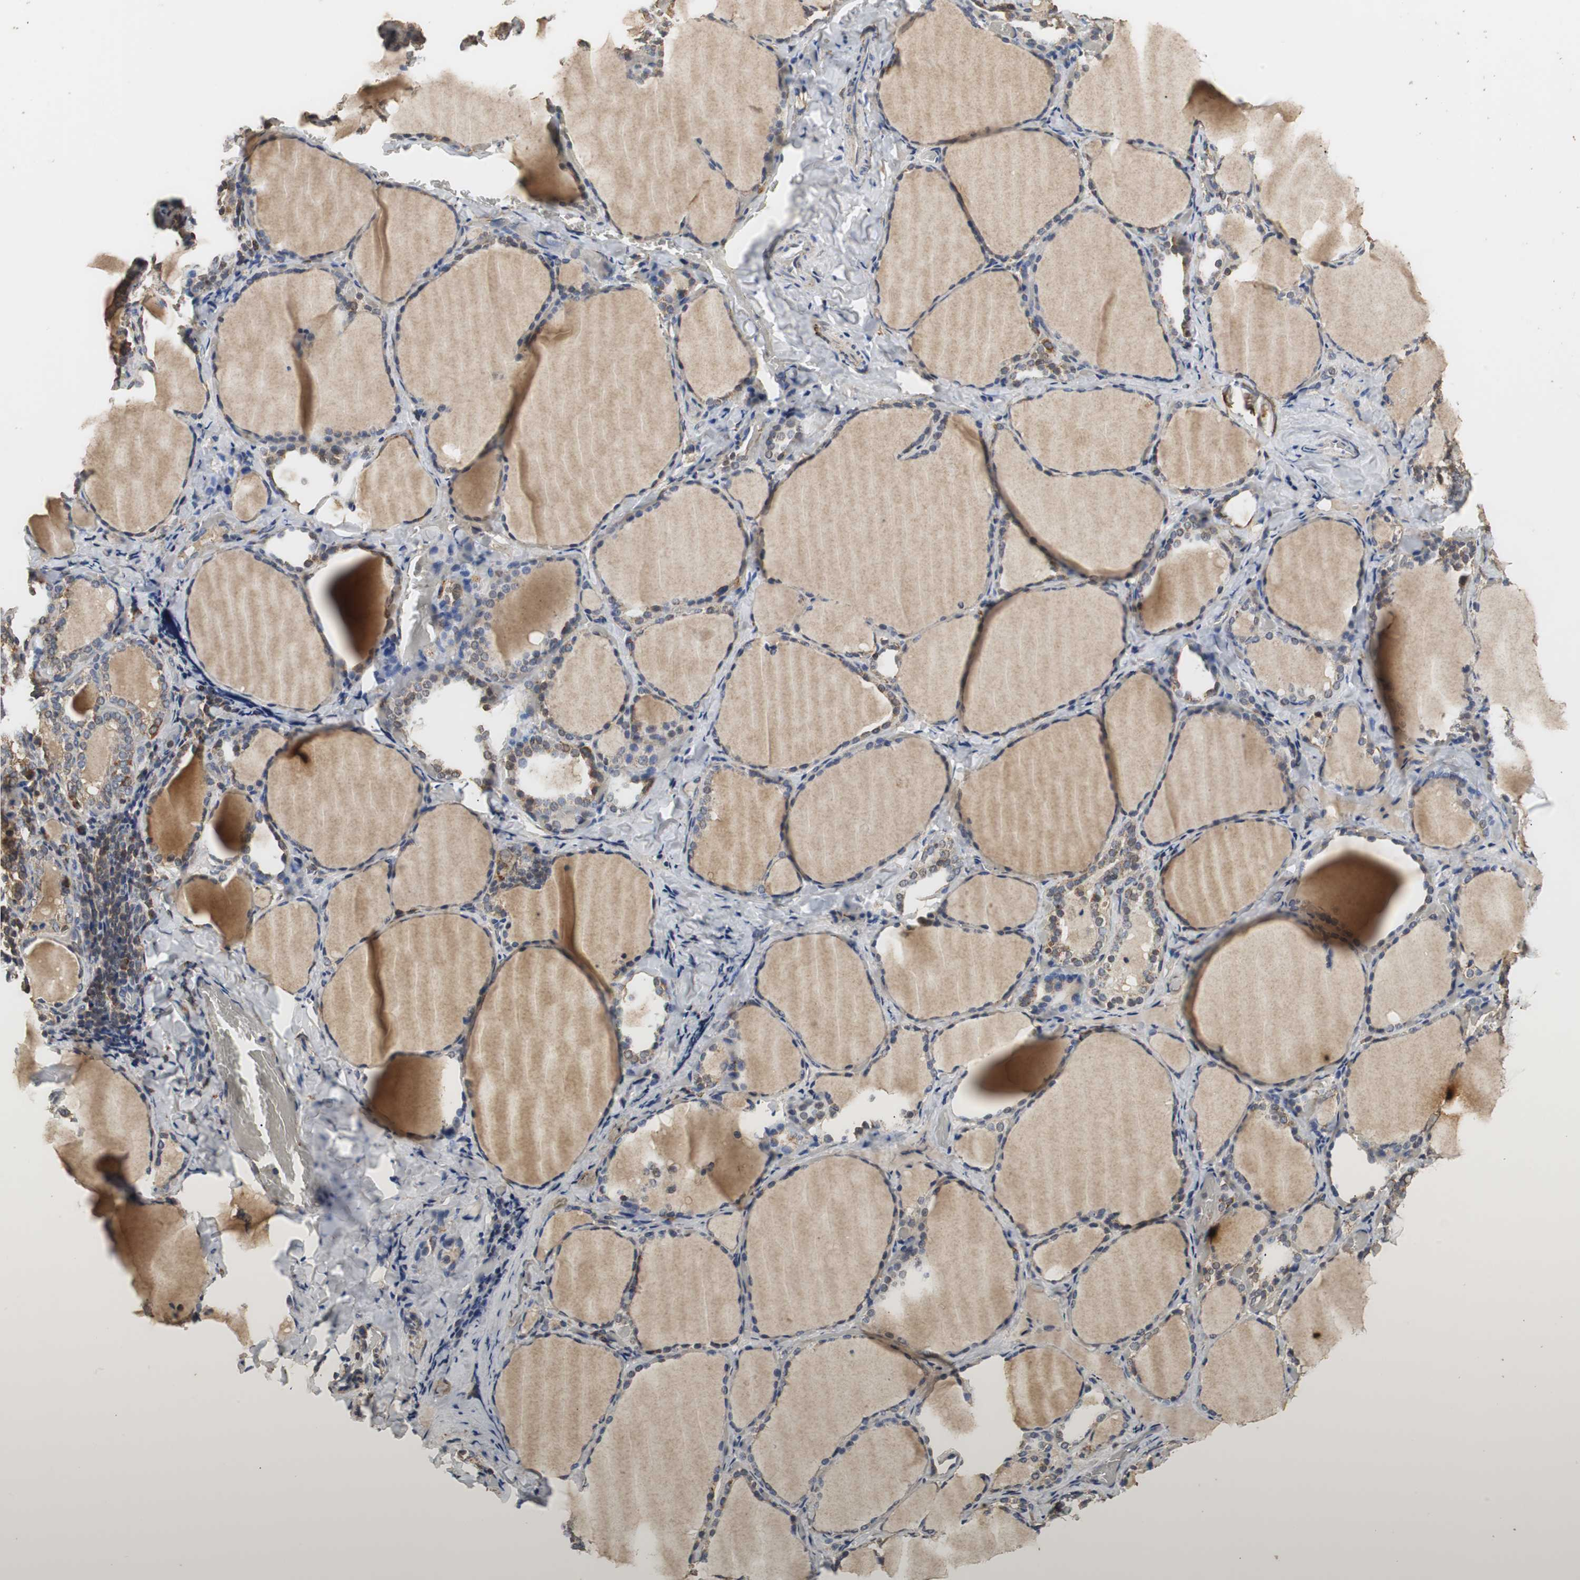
{"staining": {"intensity": "weak", "quantity": "25%-75%", "location": "none"}, "tissue": "thyroid gland", "cell_type": "Glandular cells", "image_type": "normal", "snomed": [{"axis": "morphology", "description": "Normal tissue, NOS"}, {"axis": "morphology", "description": "Papillary adenocarcinoma, NOS"}, {"axis": "topography", "description": "Thyroid gland"}], "caption": "Normal thyroid gland shows weak None staining in about 25%-75% of glandular cells, visualized by immunohistochemistry.", "gene": "NNT", "patient": {"sex": "female", "age": 30}}